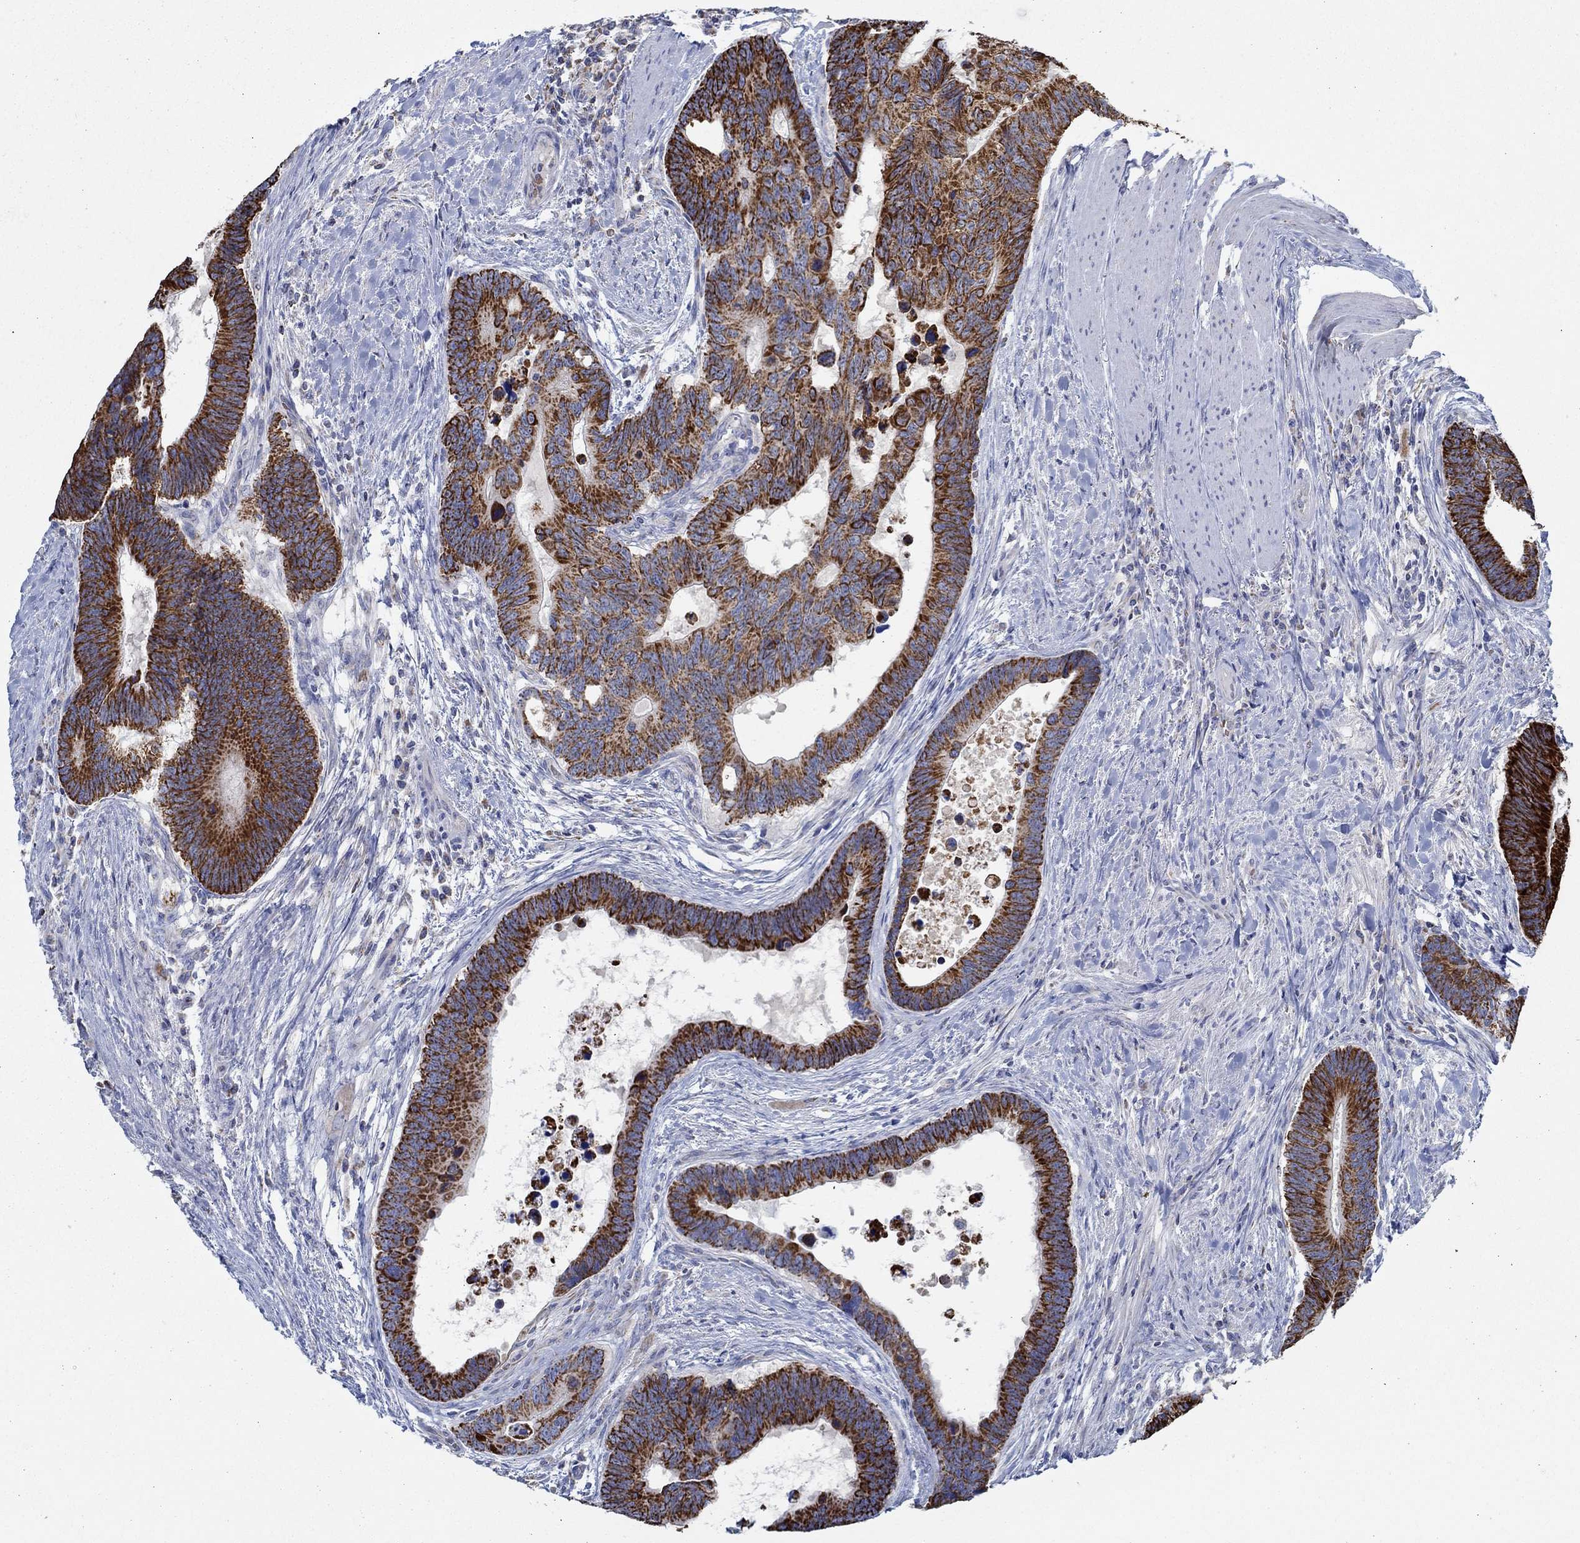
{"staining": {"intensity": "strong", "quantity": ">75%", "location": "cytoplasmic/membranous"}, "tissue": "colorectal cancer", "cell_type": "Tumor cells", "image_type": "cancer", "snomed": [{"axis": "morphology", "description": "Adenocarcinoma, NOS"}, {"axis": "topography", "description": "Colon"}], "caption": "A brown stain shows strong cytoplasmic/membranous expression of a protein in adenocarcinoma (colorectal) tumor cells. The staining was performed using DAB, with brown indicating positive protein expression. Nuclei are stained blue with hematoxylin.", "gene": "GLOD5", "patient": {"sex": "female", "age": 77}}